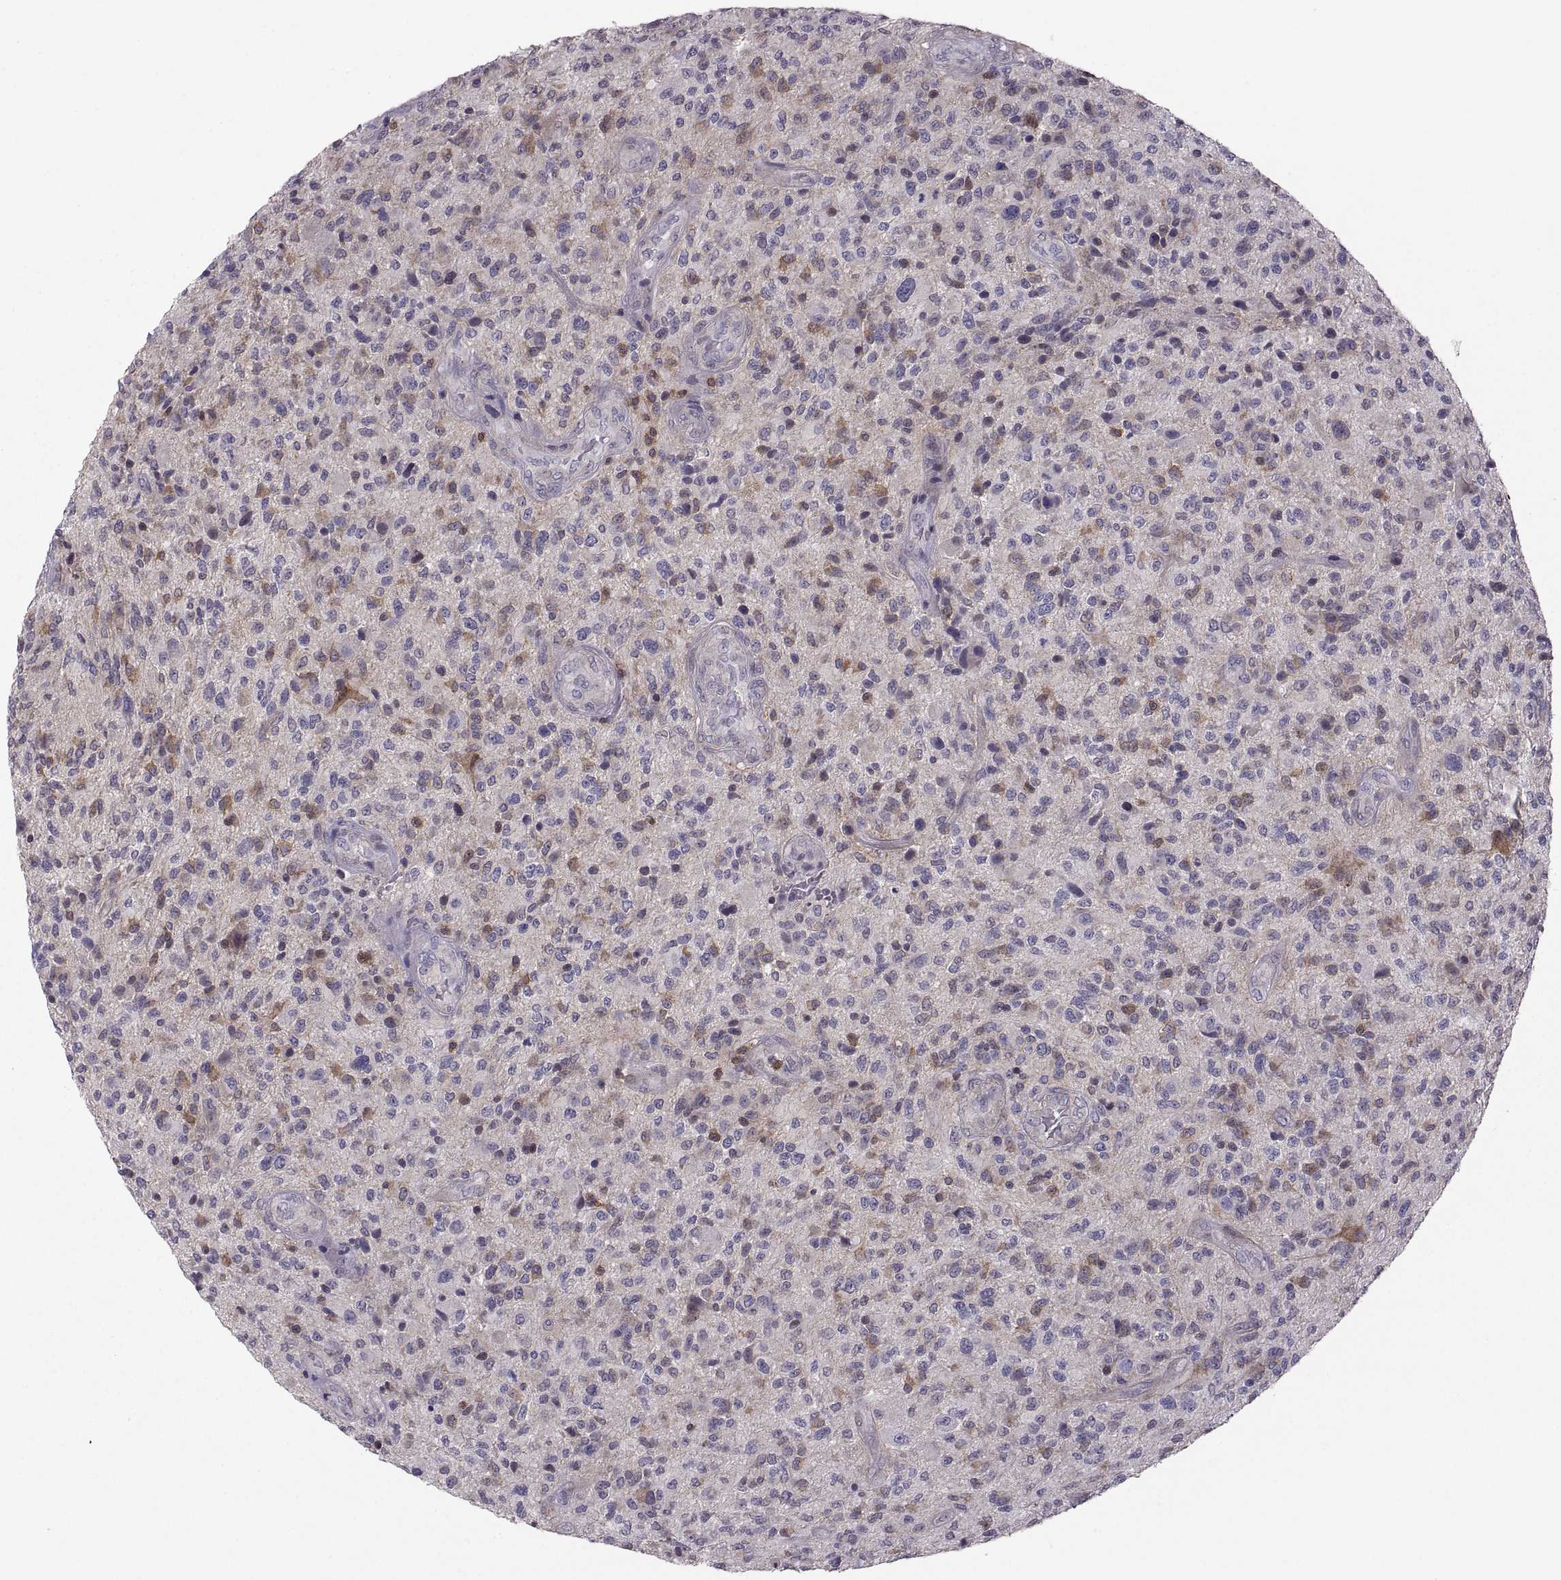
{"staining": {"intensity": "moderate", "quantity": "<25%", "location": "cytoplasmic/membranous"}, "tissue": "glioma", "cell_type": "Tumor cells", "image_type": "cancer", "snomed": [{"axis": "morphology", "description": "Glioma, malignant, High grade"}, {"axis": "topography", "description": "Brain"}], "caption": "Immunohistochemistry image of glioma stained for a protein (brown), which exhibits low levels of moderate cytoplasmic/membranous expression in about <25% of tumor cells.", "gene": "EZR", "patient": {"sex": "male", "age": 47}}